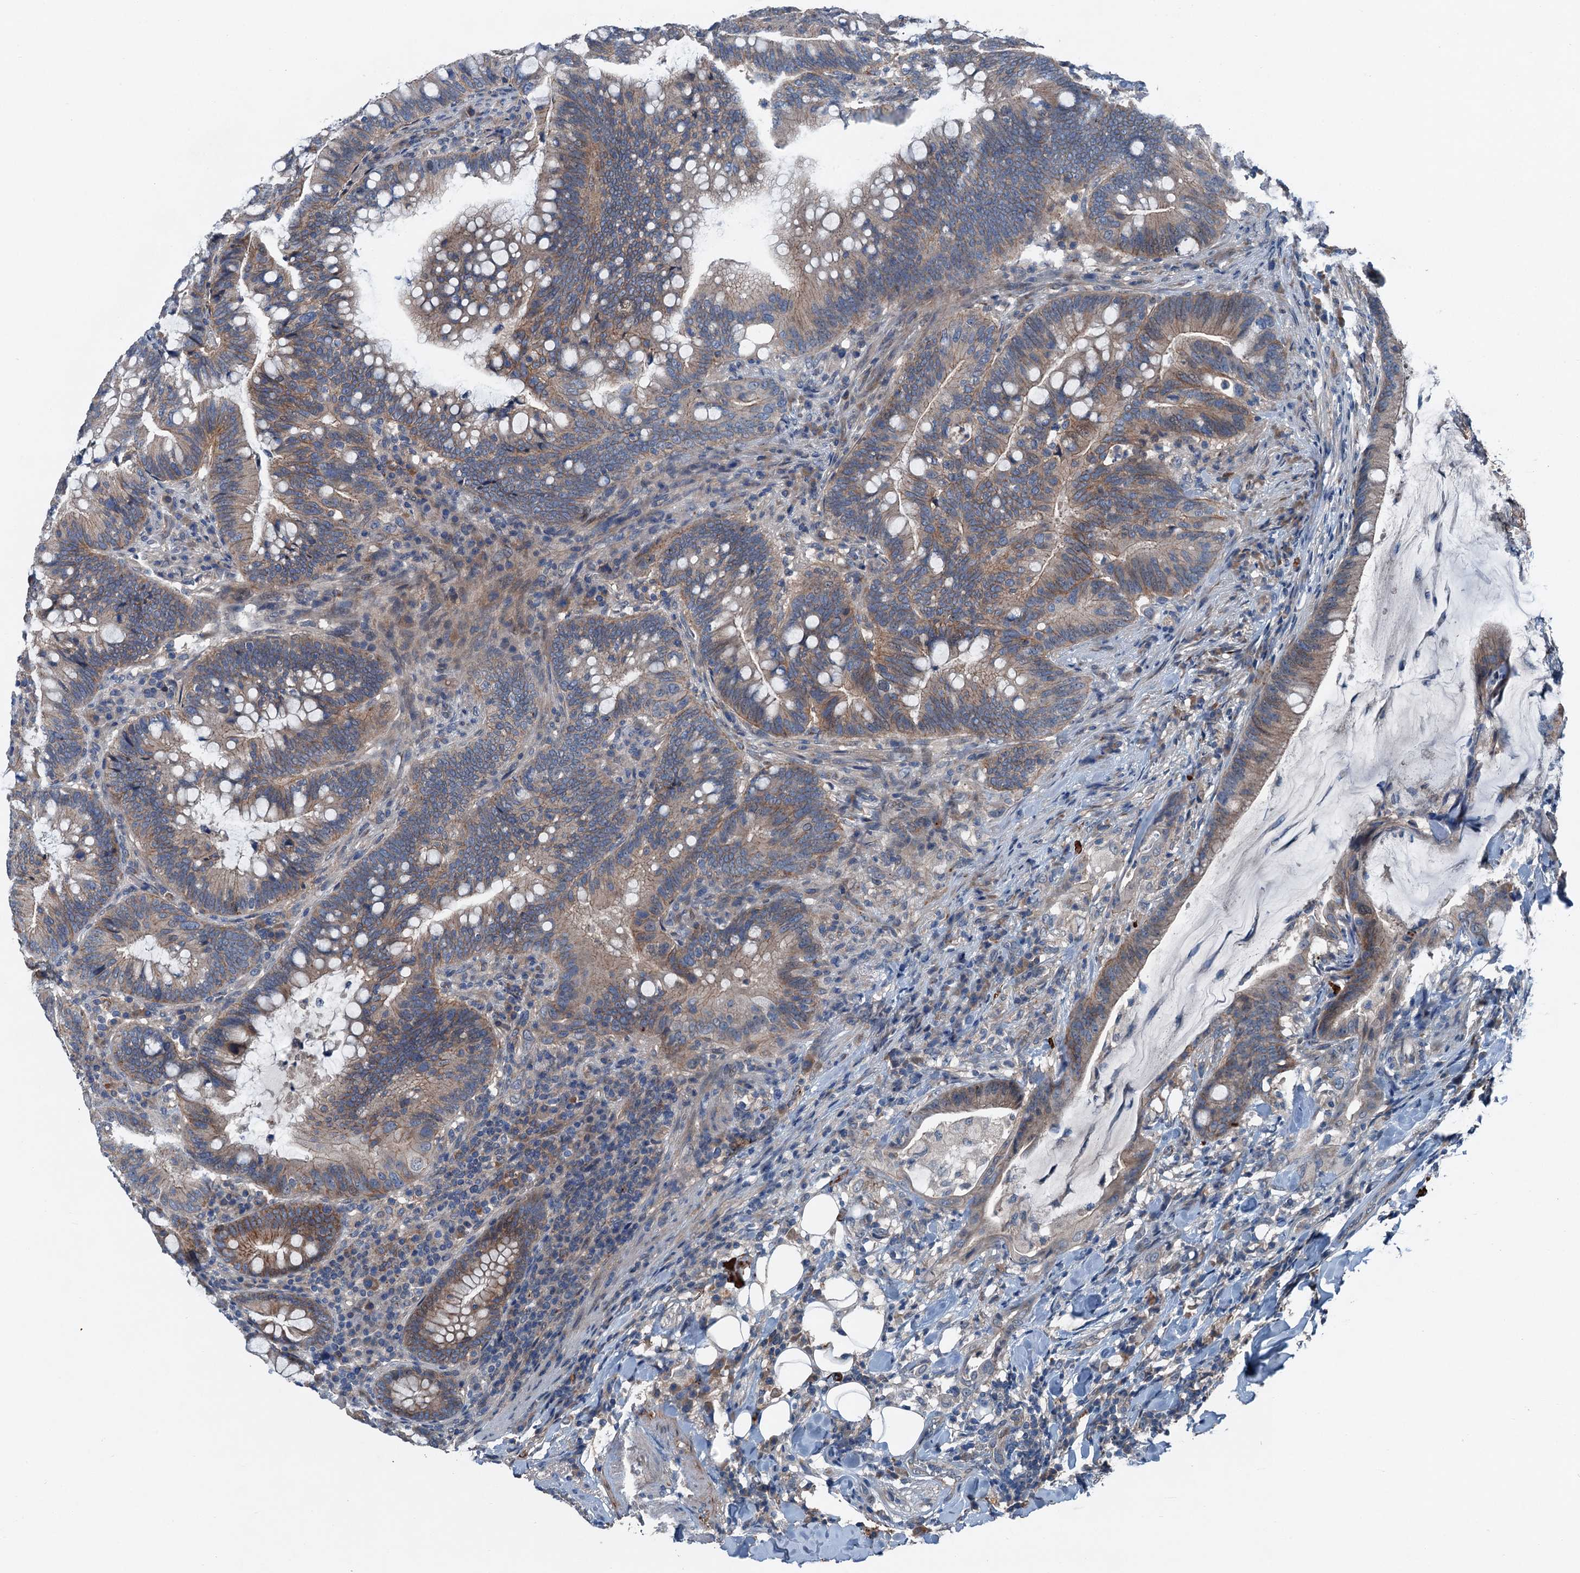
{"staining": {"intensity": "weak", "quantity": ">75%", "location": "cytoplasmic/membranous"}, "tissue": "colorectal cancer", "cell_type": "Tumor cells", "image_type": "cancer", "snomed": [{"axis": "morphology", "description": "Adenocarcinoma, NOS"}, {"axis": "topography", "description": "Colon"}], "caption": "High-magnification brightfield microscopy of colorectal adenocarcinoma stained with DAB (3,3'-diaminobenzidine) (brown) and counterstained with hematoxylin (blue). tumor cells exhibit weak cytoplasmic/membranous expression is appreciated in about>75% of cells.", "gene": "SLC2A10", "patient": {"sex": "female", "age": 66}}